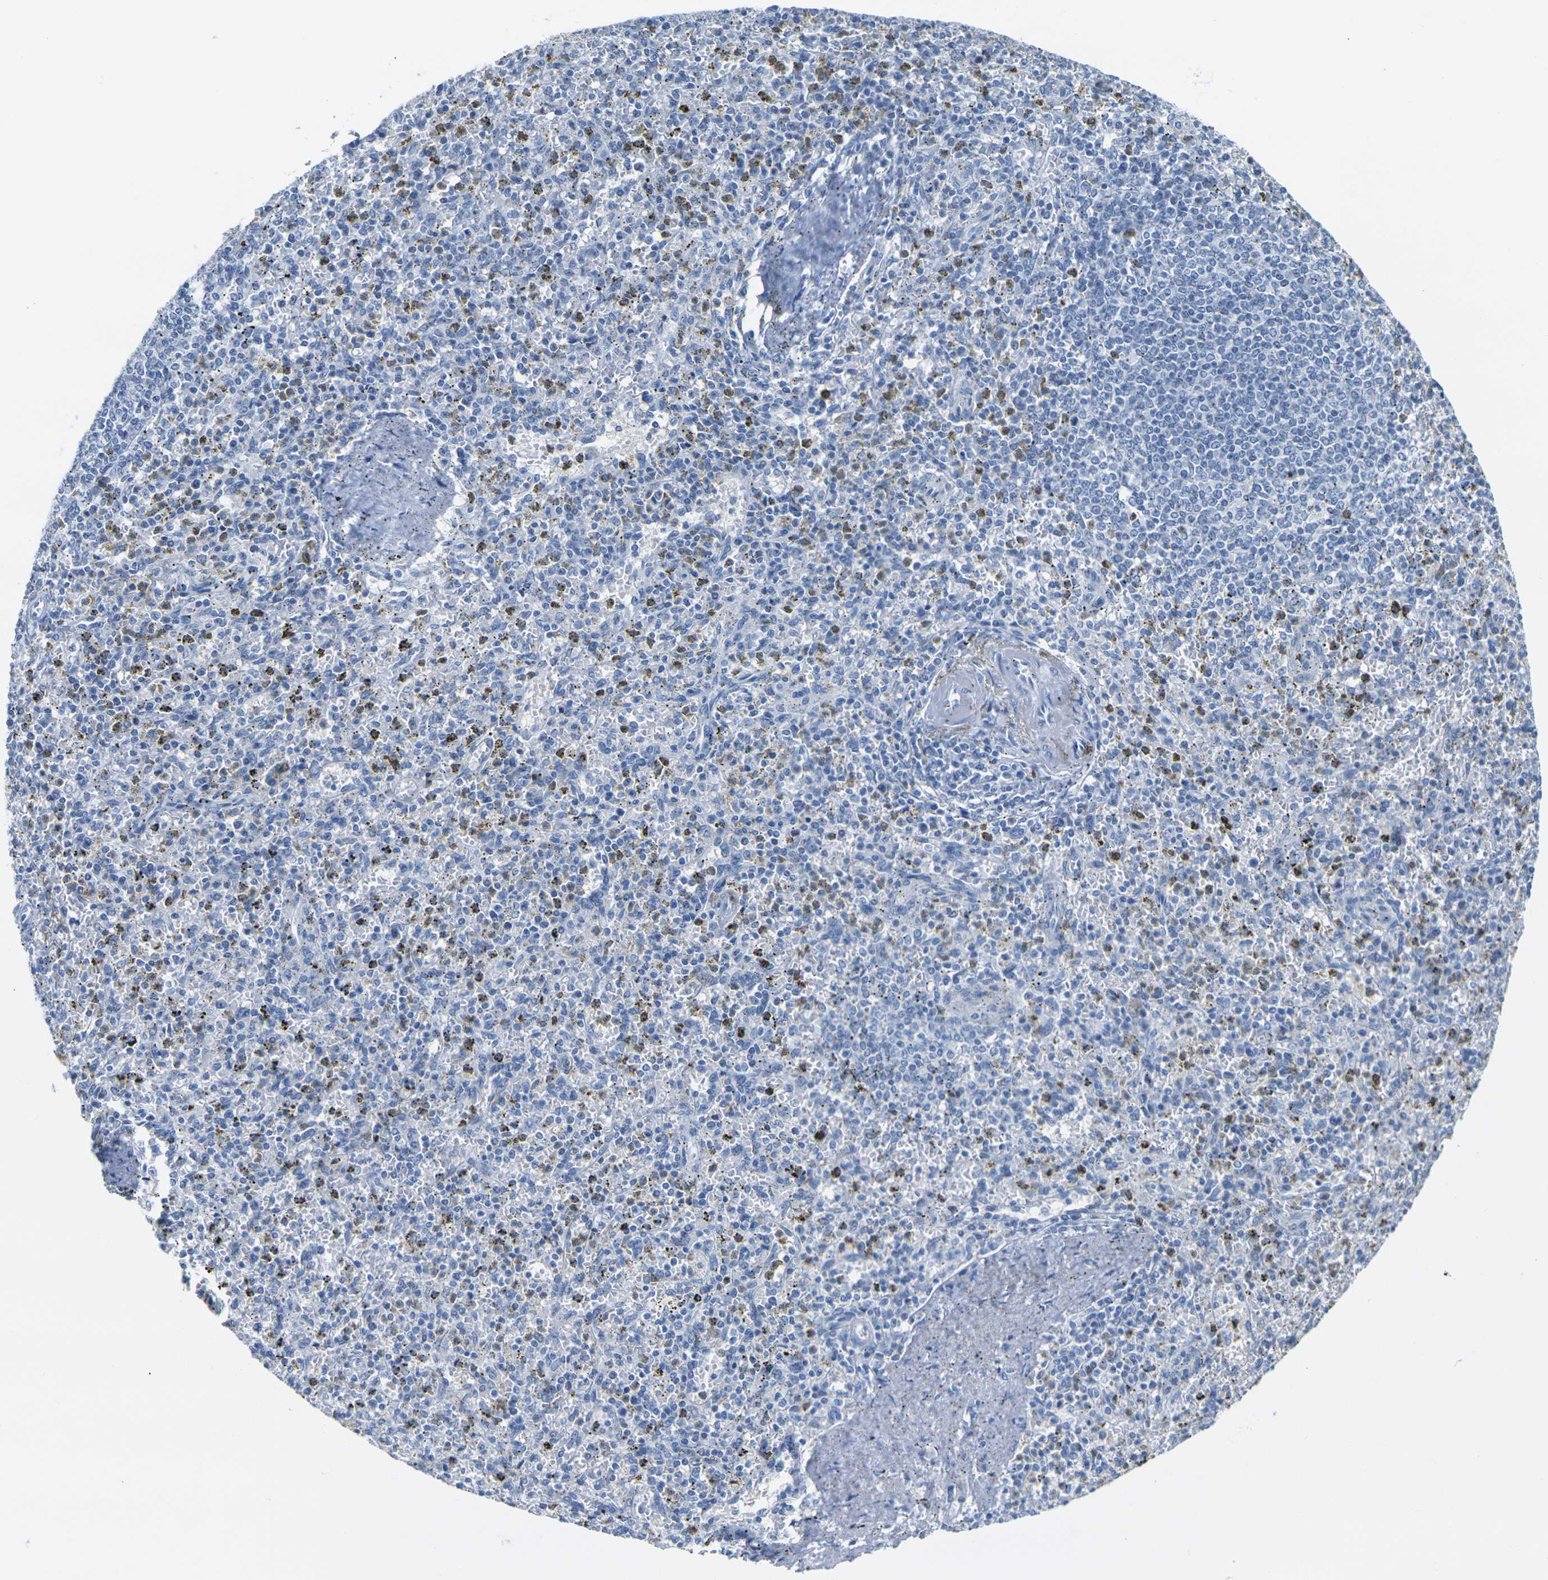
{"staining": {"intensity": "weak", "quantity": "<25%", "location": "cytoplasmic/membranous"}, "tissue": "spleen", "cell_type": "Cells in red pulp", "image_type": "normal", "snomed": [{"axis": "morphology", "description": "Normal tissue, NOS"}, {"axis": "topography", "description": "Spleen"}], "caption": "A high-resolution photomicrograph shows immunohistochemistry staining of normal spleen, which shows no significant staining in cells in red pulp.", "gene": "CLDN7", "patient": {"sex": "male", "age": 72}}